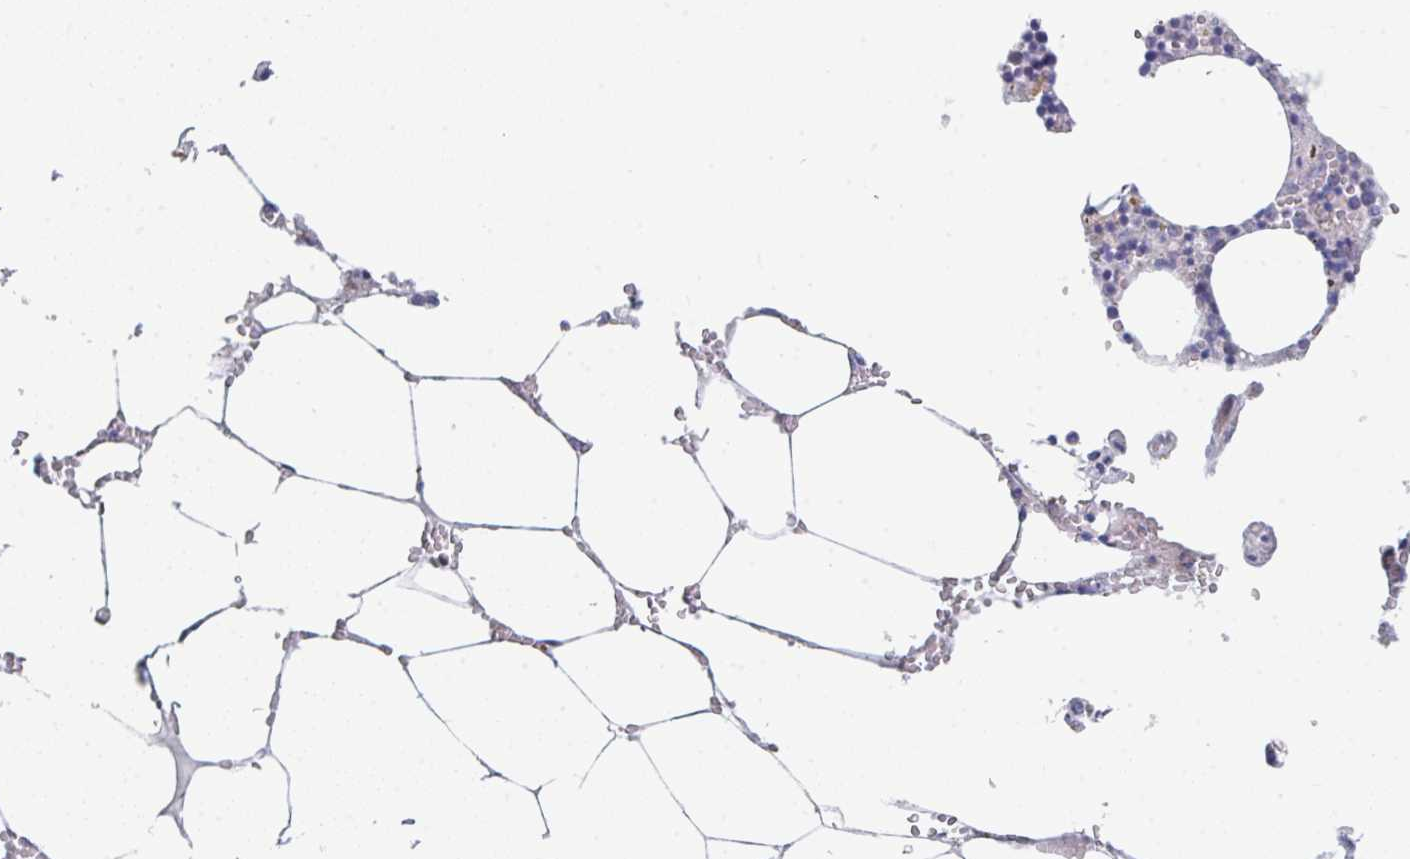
{"staining": {"intensity": "moderate", "quantity": "<25%", "location": "cytoplasmic/membranous"}, "tissue": "bone marrow", "cell_type": "Hematopoietic cells", "image_type": "normal", "snomed": [{"axis": "morphology", "description": "Normal tissue, NOS"}, {"axis": "topography", "description": "Bone marrow"}], "caption": "Immunohistochemistry (IHC) micrograph of unremarkable bone marrow stained for a protein (brown), which exhibits low levels of moderate cytoplasmic/membranous positivity in about <25% of hematopoietic cells.", "gene": "ZNF644", "patient": {"sex": "male", "age": 54}}